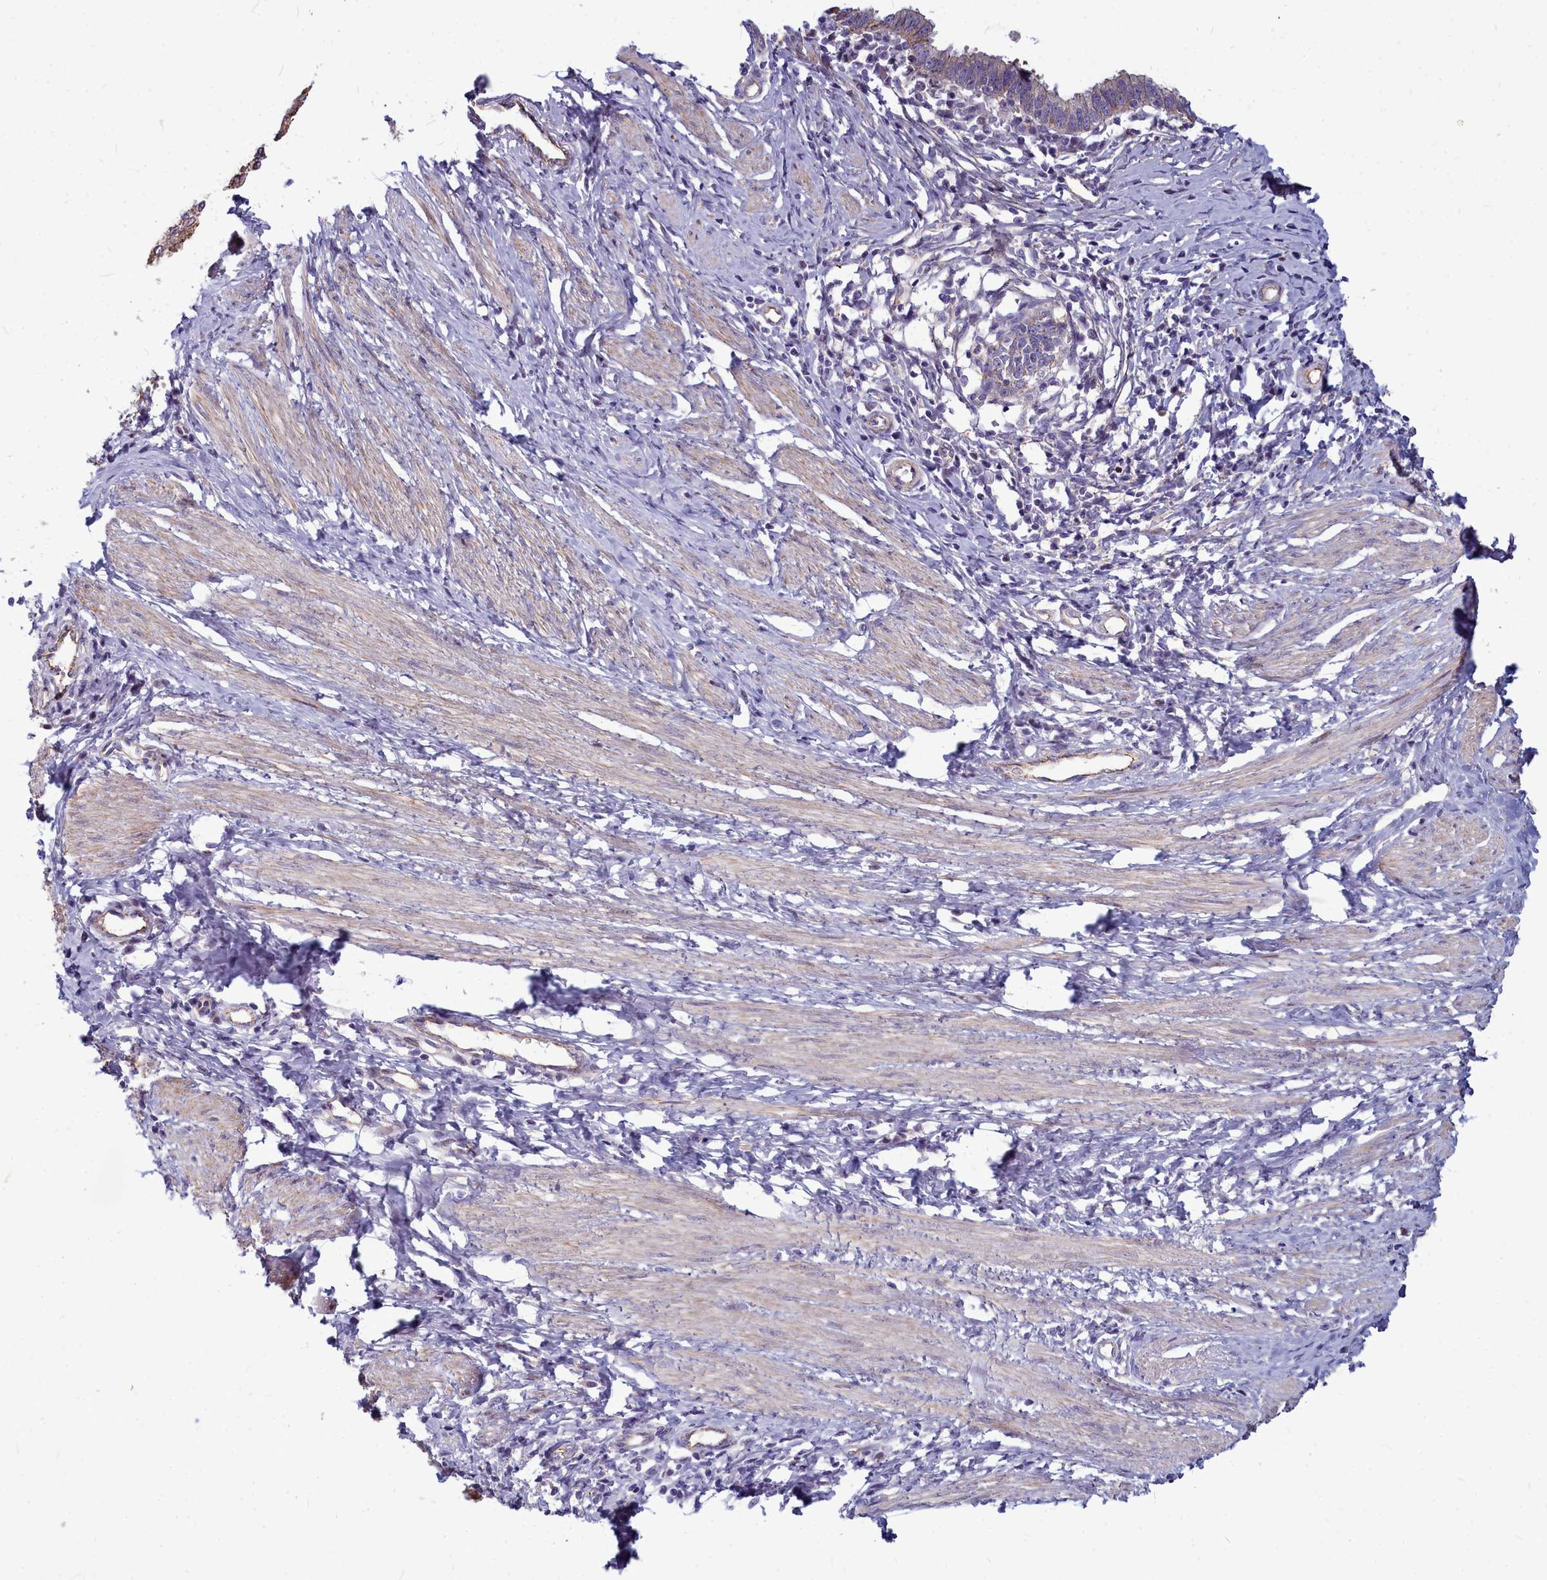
{"staining": {"intensity": "negative", "quantity": "none", "location": "none"}, "tissue": "cervical cancer", "cell_type": "Tumor cells", "image_type": "cancer", "snomed": [{"axis": "morphology", "description": "Adenocarcinoma, NOS"}, {"axis": "topography", "description": "Cervix"}], "caption": "A high-resolution micrograph shows IHC staining of cervical adenocarcinoma, which shows no significant expression in tumor cells.", "gene": "TTC5", "patient": {"sex": "female", "age": 36}}